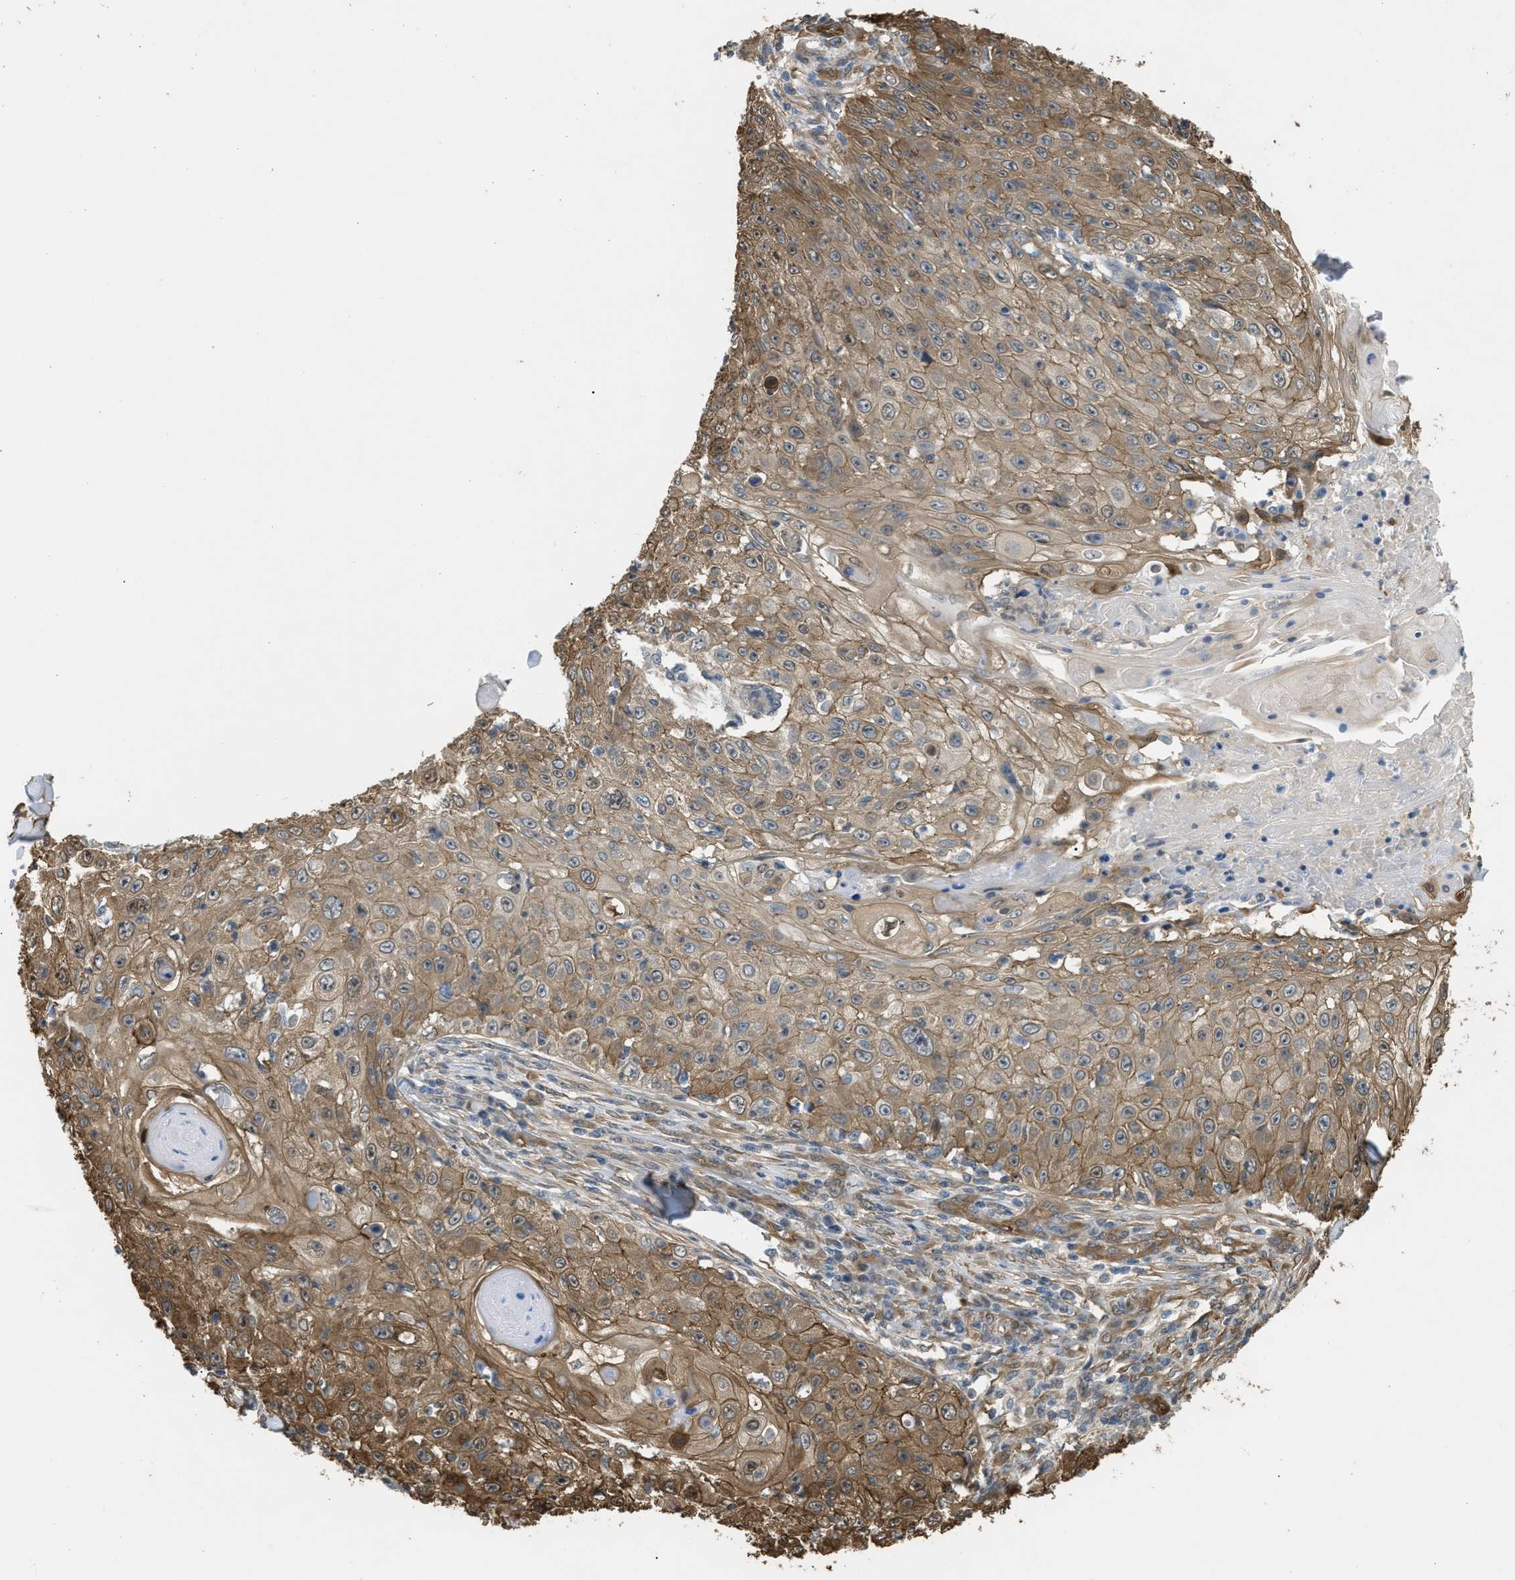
{"staining": {"intensity": "moderate", "quantity": ">75%", "location": "cytoplasmic/membranous"}, "tissue": "skin cancer", "cell_type": "Tumor cells", "image_type": "cancer", "snomed": [{"axis": "morphology", "description": "Squamous cell carcinoma, NOS"}, {"axis": "topography", "description": "Skin"}], "caption": "Immunohistochemical staining of human squamous cell carcinoma (skin) exhibits moderate cytoplasmic/membranous protein staining in about >75% of tumor cells. (Brightfield microscopy of DAB IHC at high magnification).", "gene": "BAG3", "patient": {"sex": "male", "age": 86}}